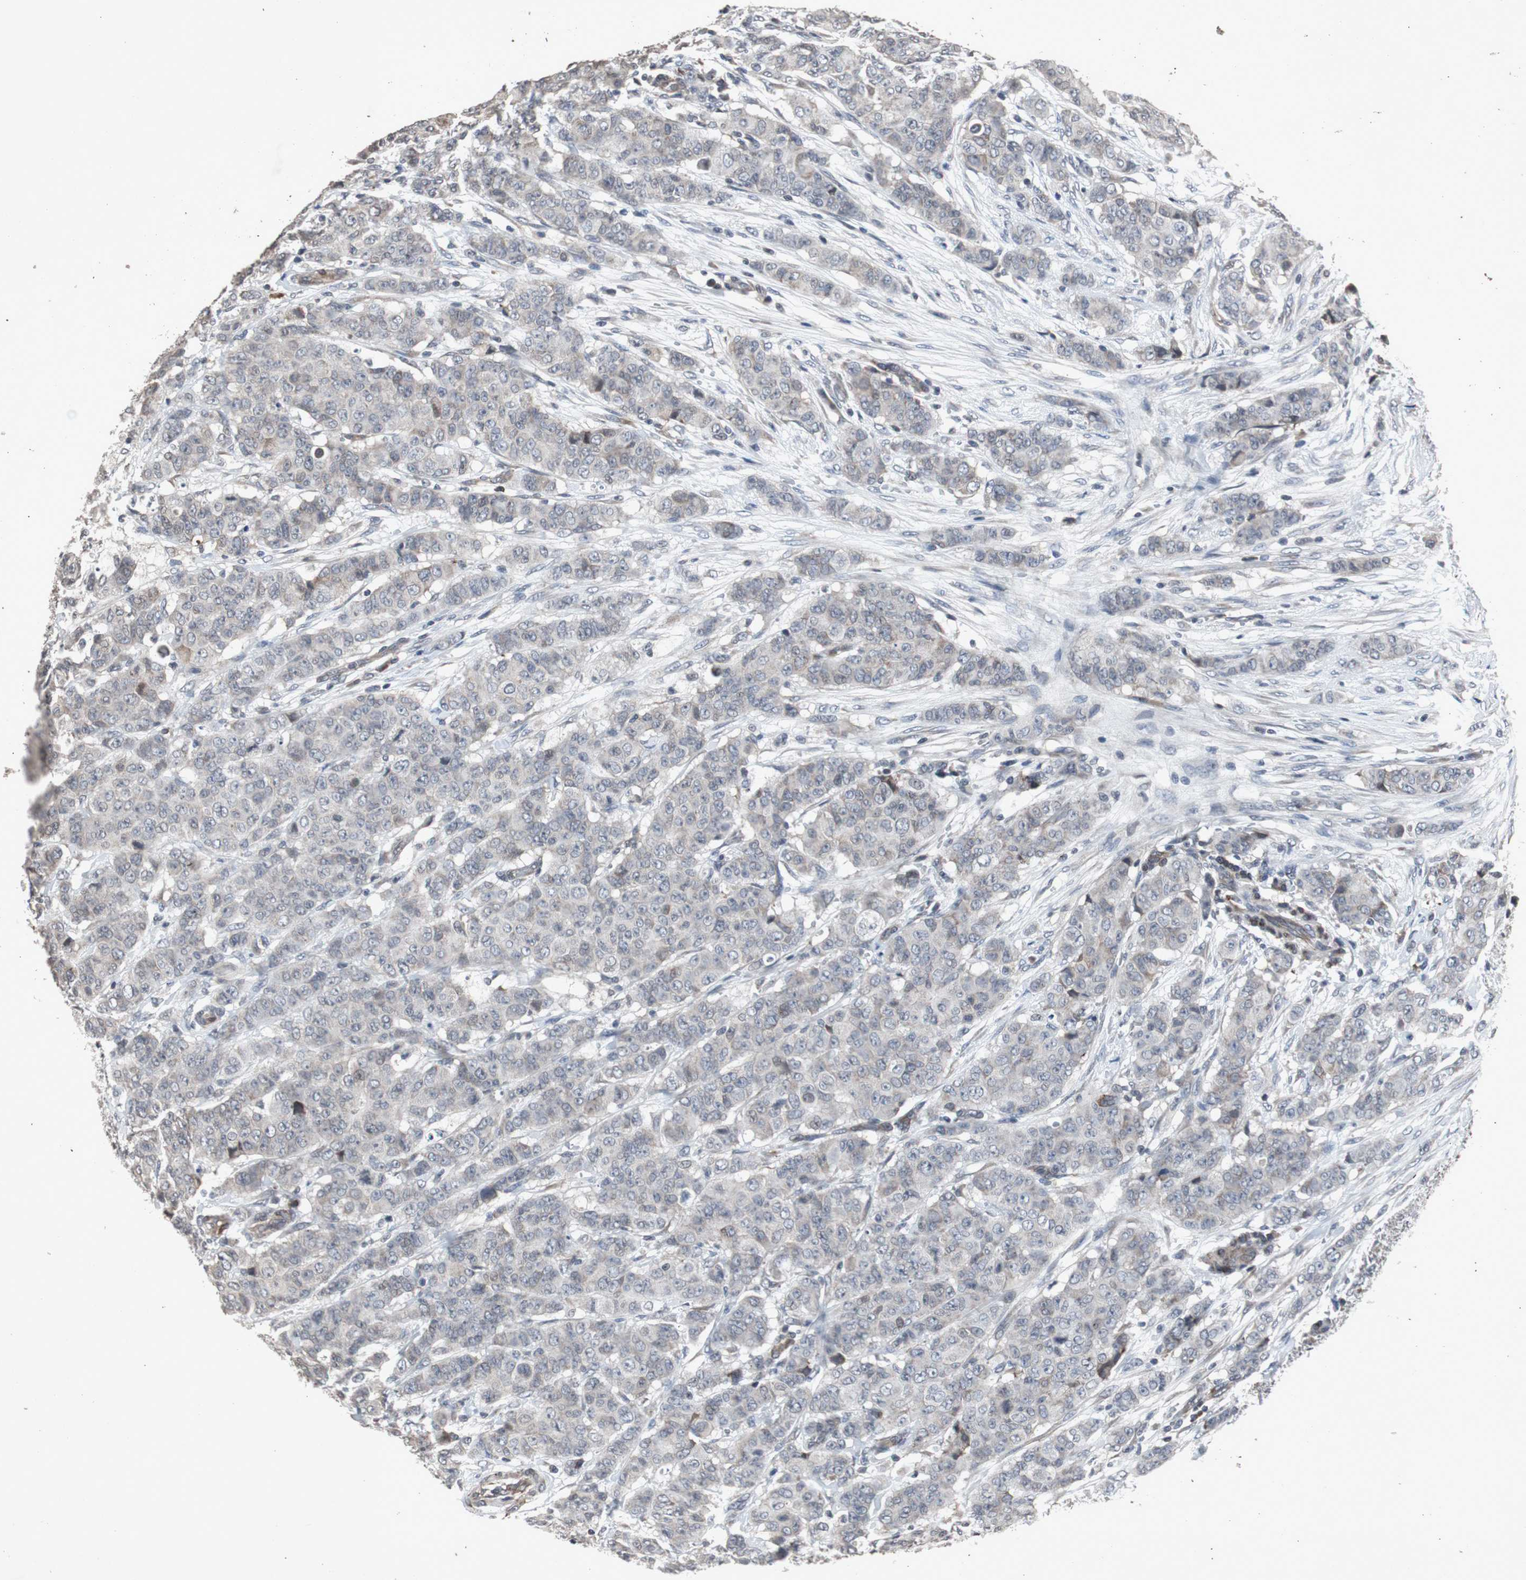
{"staining": {"intensity": "weak", "quantity": "<25%", "location": "cytoplasmic/membranous"}, "tissue": "breast cancer", "cell_type": "Tumor cells", "image_type": "cancer", "snomed": [{"axis": "morphology", "description": "Duct carcinoma"}, {"axis": "topography", "description": "Breast"}], "caption": "The micrograph displays no staining of tumor cells in breast infiltrating ductal carcinoma.", "gene": "CRADD", "patient": {"sex": "female", "age": 40}}